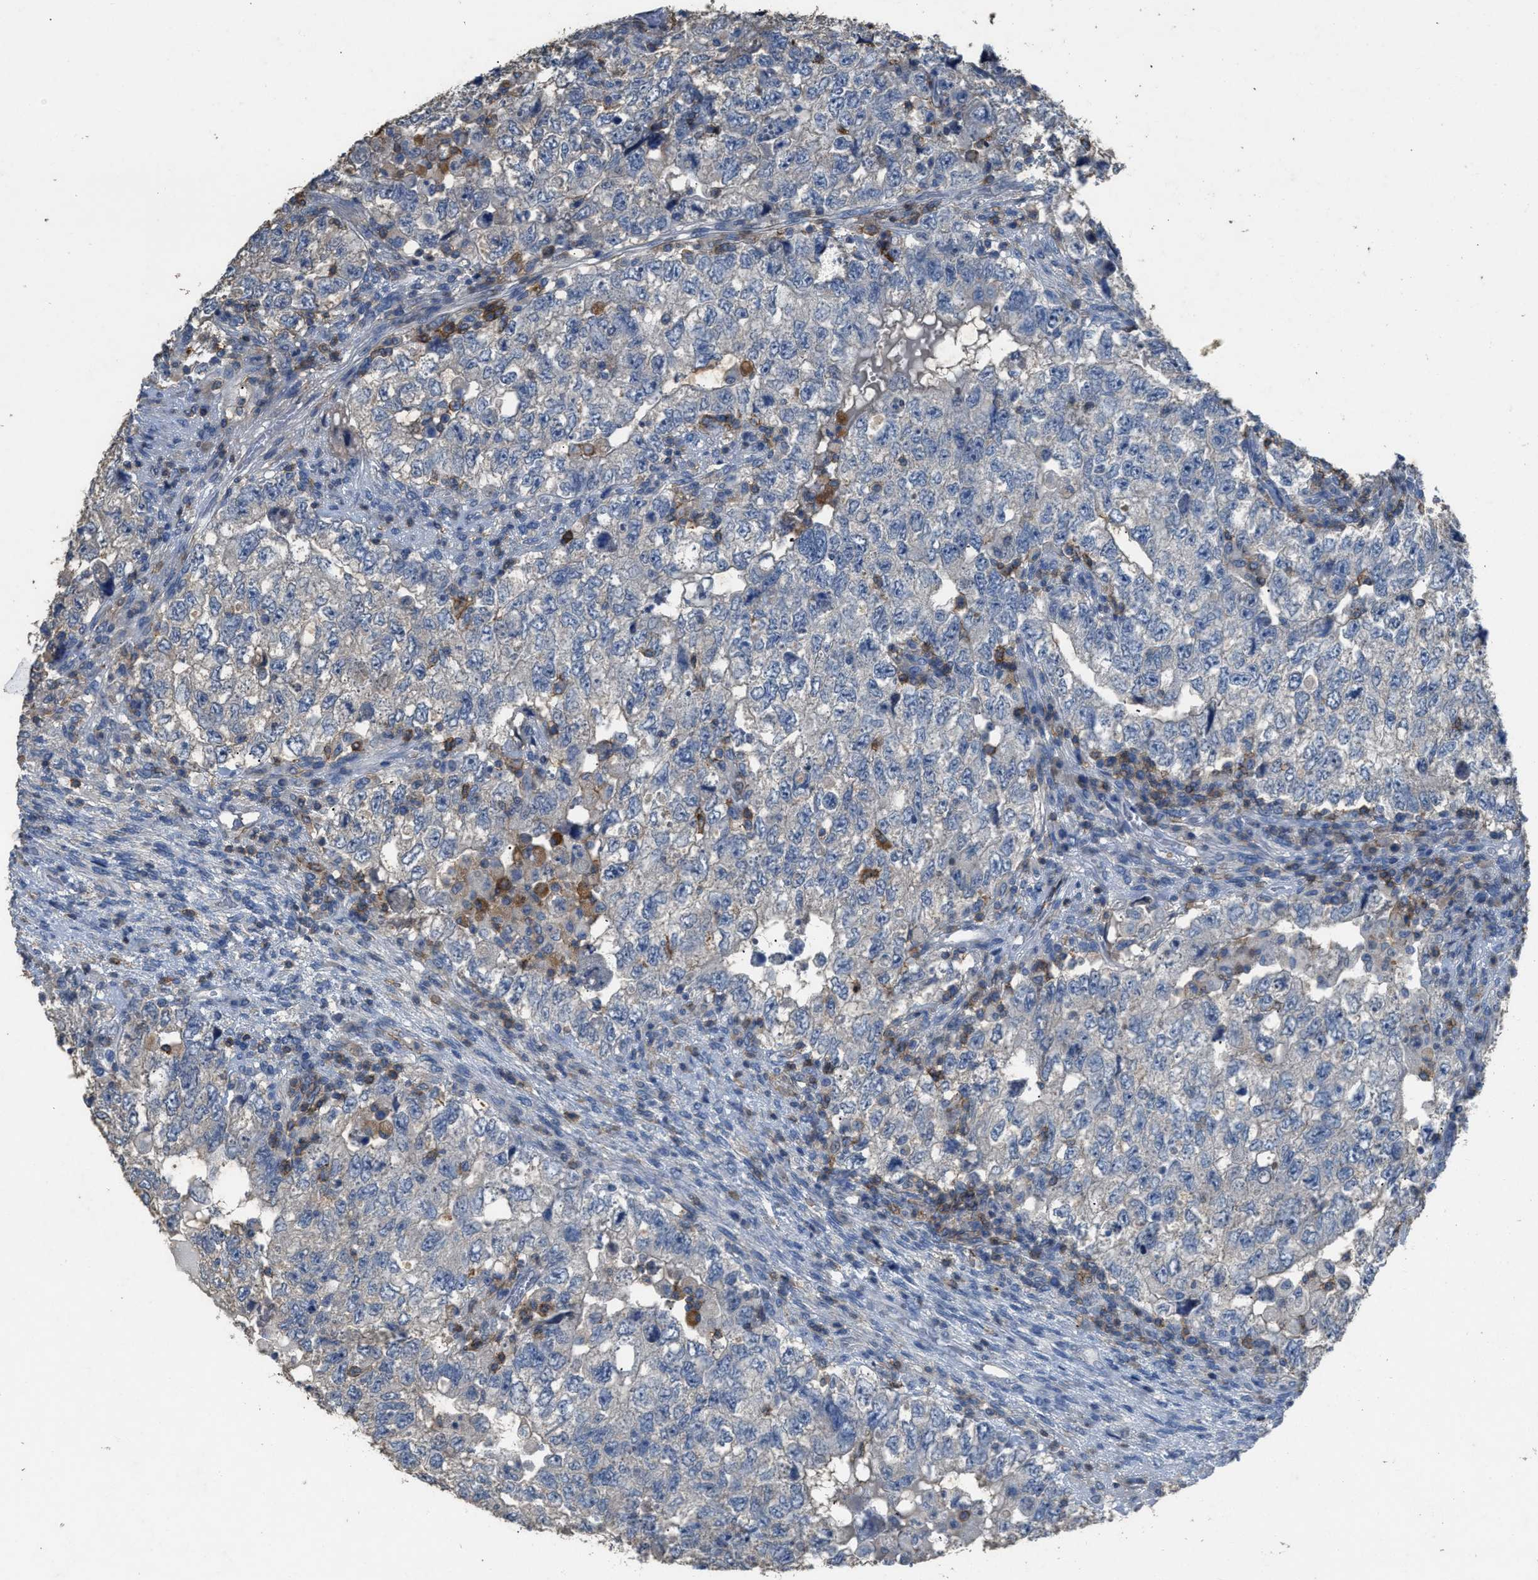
{"staining": {"intensity": "negative", "quantity": "none", "location": "none"}, "tissue": "testis cancer", "cell_type": "Tumor cells", "image_type": "cancer", "snomed": [{"axis": "morphology", "description": "Carcinoma, Embryonal, NOS"}, {"axis": "topography", "description": "Testis"}], "caption": "IHC image of neoplastic tissue: embryonal carcinoma (testis) stained with DAB shows no significant protein staining in tumor cells.", "gene": "OR51E1", "patient": {"sex": "male", "age": 36}}